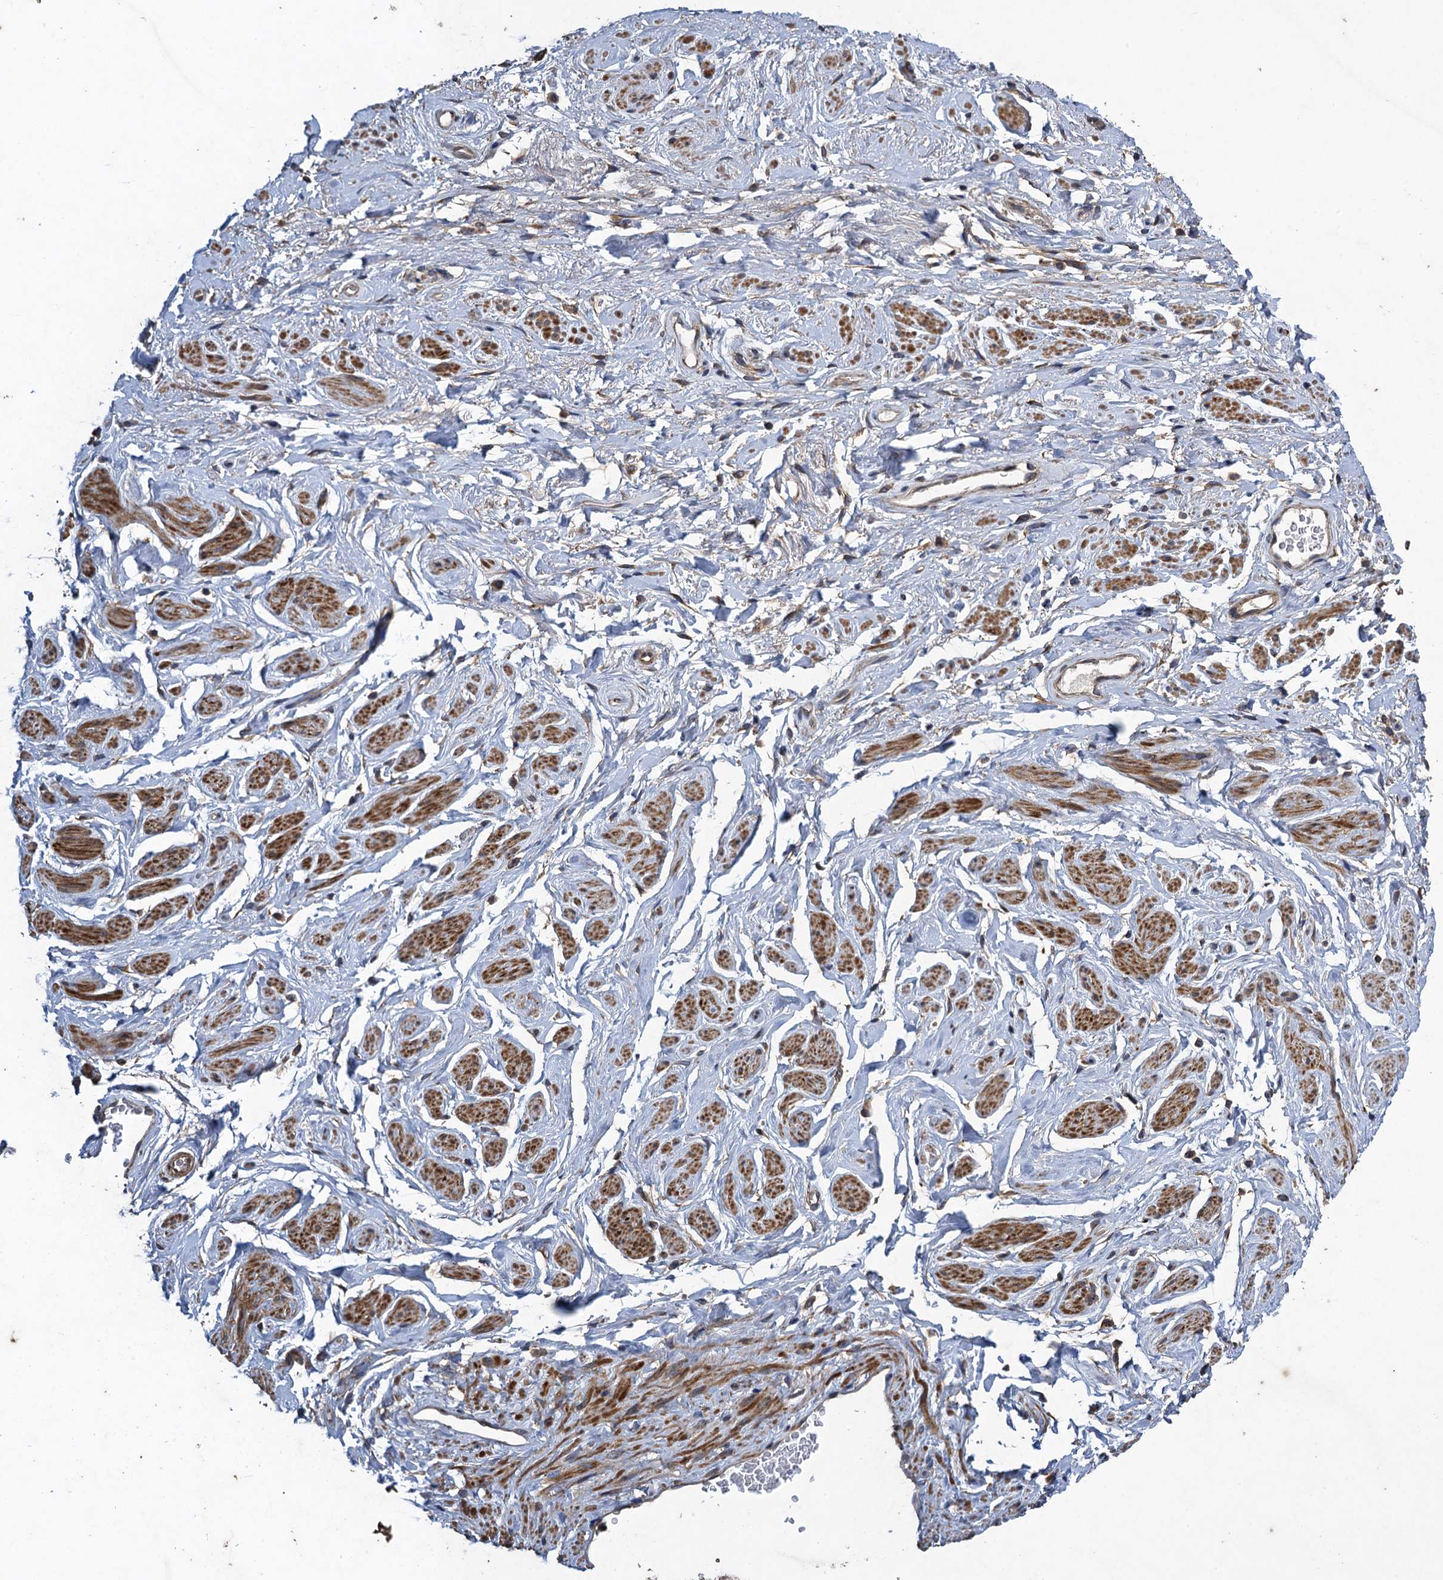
{"staining": {"intensity": "negative", "quantity": "none", "location": "none"}, "tissue": "adipose tissue", "cell_type": "Adipocytes", "image_type": "normal", "snomed": [{"axis": "morphology", "description": "Normal tissue, NOS"}, {"axis": "morphology", "description": "Adenocarcinoma, NOS"}, {"axis": "topography", "description": "Rectum"}, {"axis": "topography", "description": "Vagina"}, {"axis": "topography", "description": "Peripheral nerve tissue"}], "caption": "Immunohistochemistry of normal adipose tissue demonstrates no positivity in adipocytes. (DAB (3,3'-diaminobenzidine) immunohistochemistry visualized using brightfield microscopy, high magnification).", "gene": "CNTN5", "patient": {"sex": "female", "age": 71}}